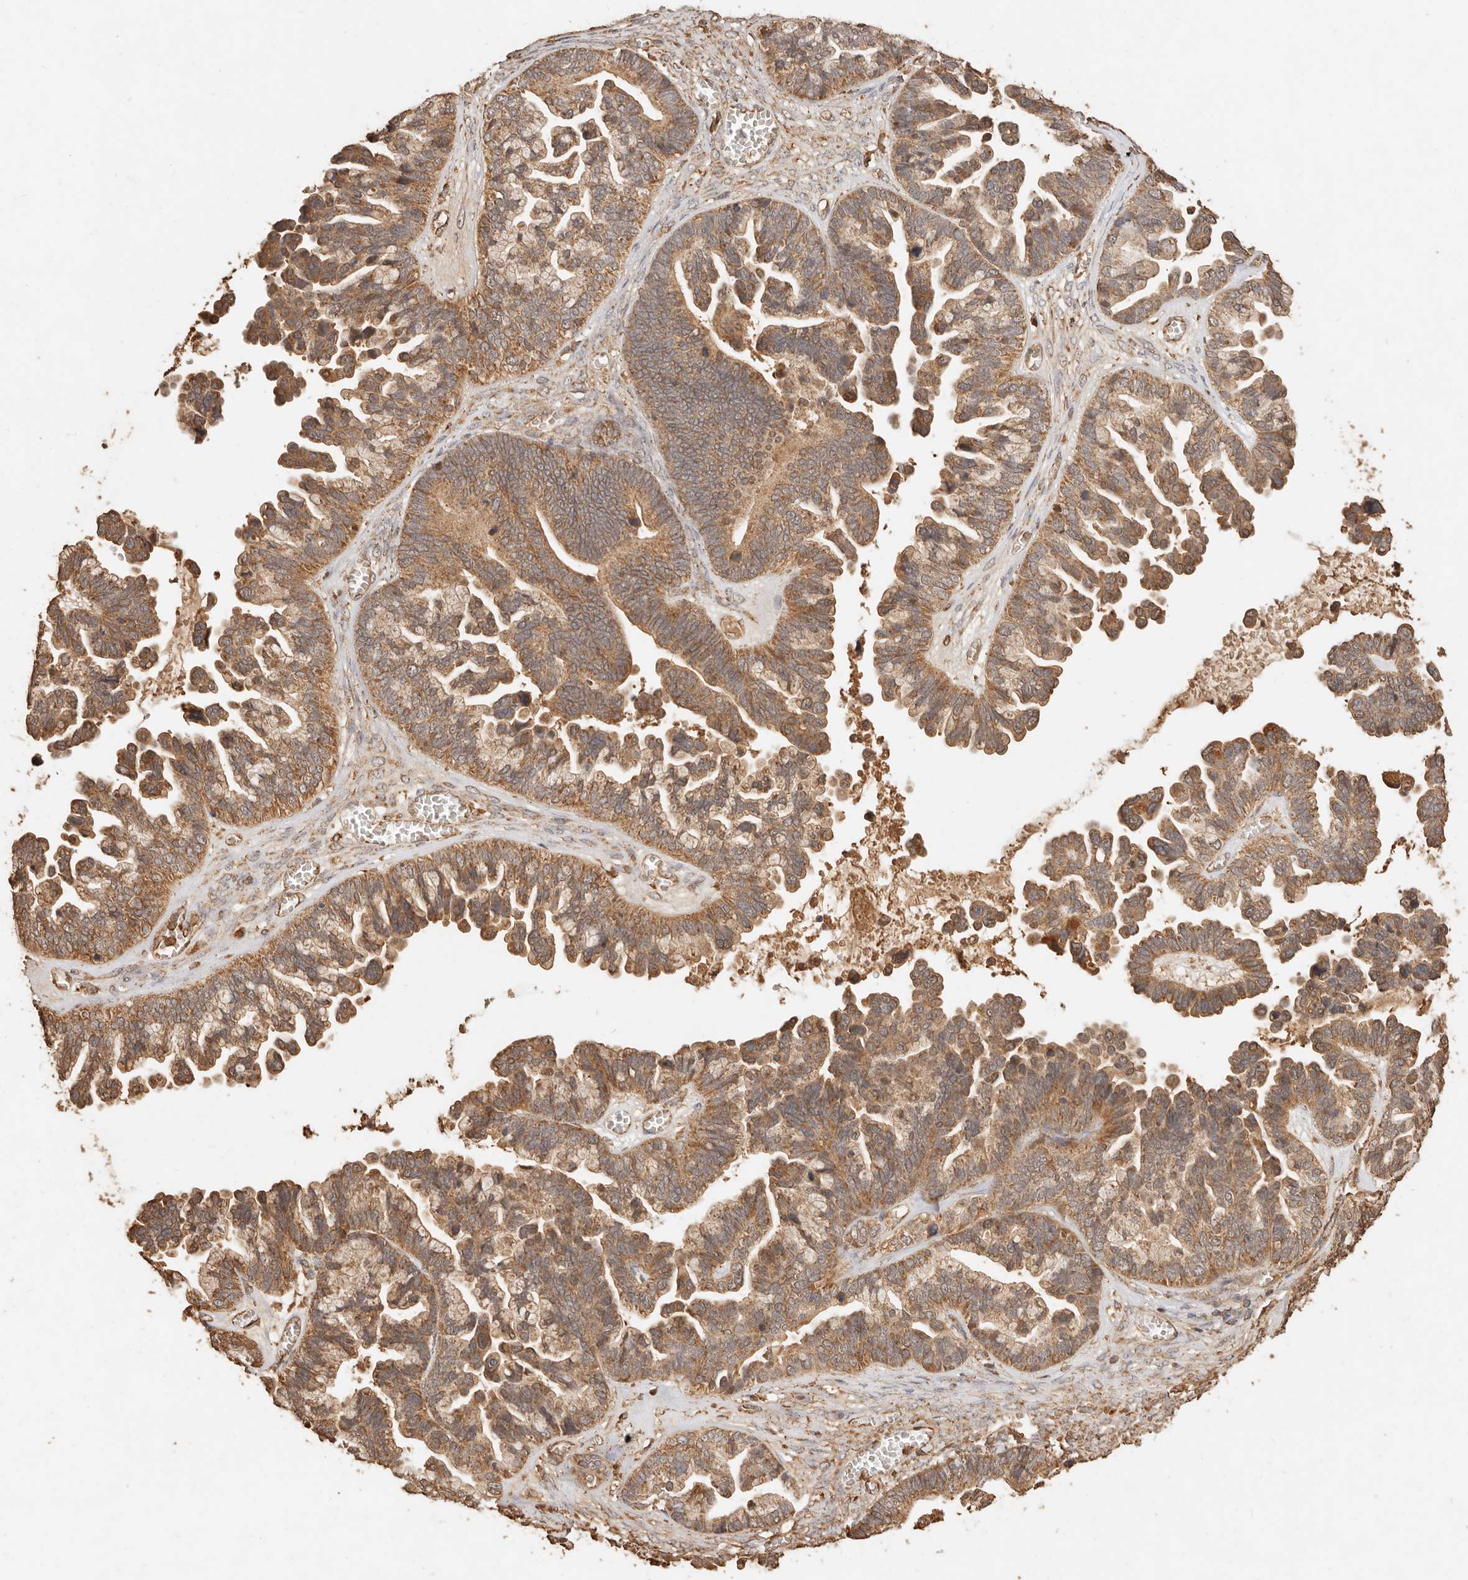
{"staining": {"intensity": "moderate", "quantity": ">75%", "location": "cytoplasmic/membranous"}, "tissue": "ovarian cancer", "cell_type": "Tumor cells", "image_type": "cancer", "snomed": [{"axis": "morphology", "description": "Cystadenocarcinoma, serous, NOS"}, {"axis": "topography", "description": "Ovary"}], "caption": "Immunohistochemistry photomicrograph of human ovarian cancer (serous cystadenocarcinoma) stained for a protein (brown), which displays medium levels of moderate cytoplasmic/membranous expression in approximately >75% of tumor cells.", "gene": "FAM180B", "patient": {"sex": "female", "age": 56}}